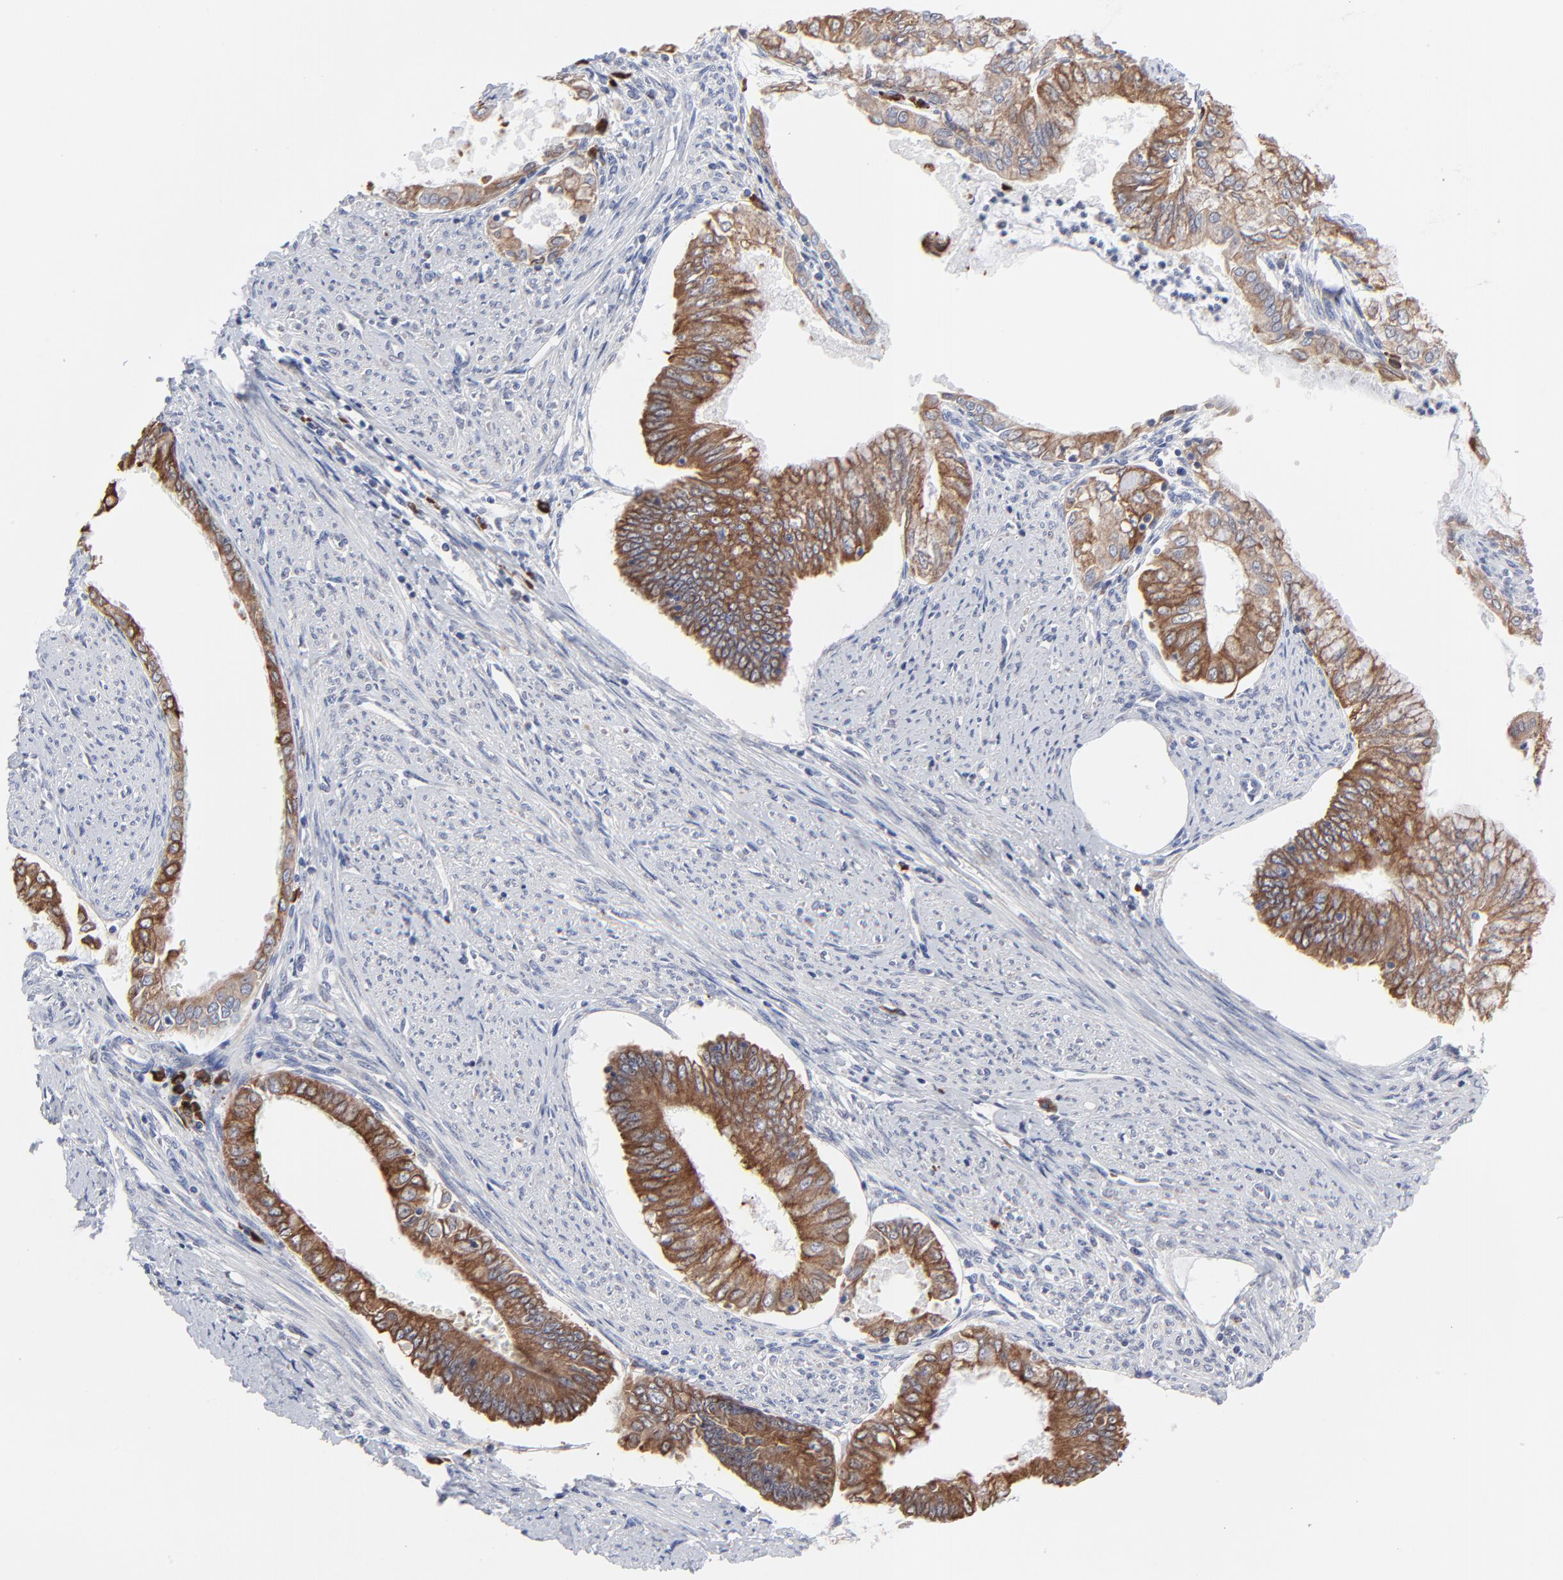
{"staining": {"intensity": "strong", "quantity": ">75%", "location": "cytoplasmic/membranous"}, "tissue": "endometrial cancer", "cell_type": "Tumor cells", "image_type": "cancer", "snomed": [{"axis": "morphology", "description": "Adenocarcinoma, NOS"}, {"axis": "topography", "description": "Endometrium"}], "caption": "The immunohistochemical stain highlights strong cytoplasmic/membranous staining in tumor cells of endometrial adenocarcinoma tissue.", "gene": "TRIM22", "patient": {"sex": "female", "age": 76}}